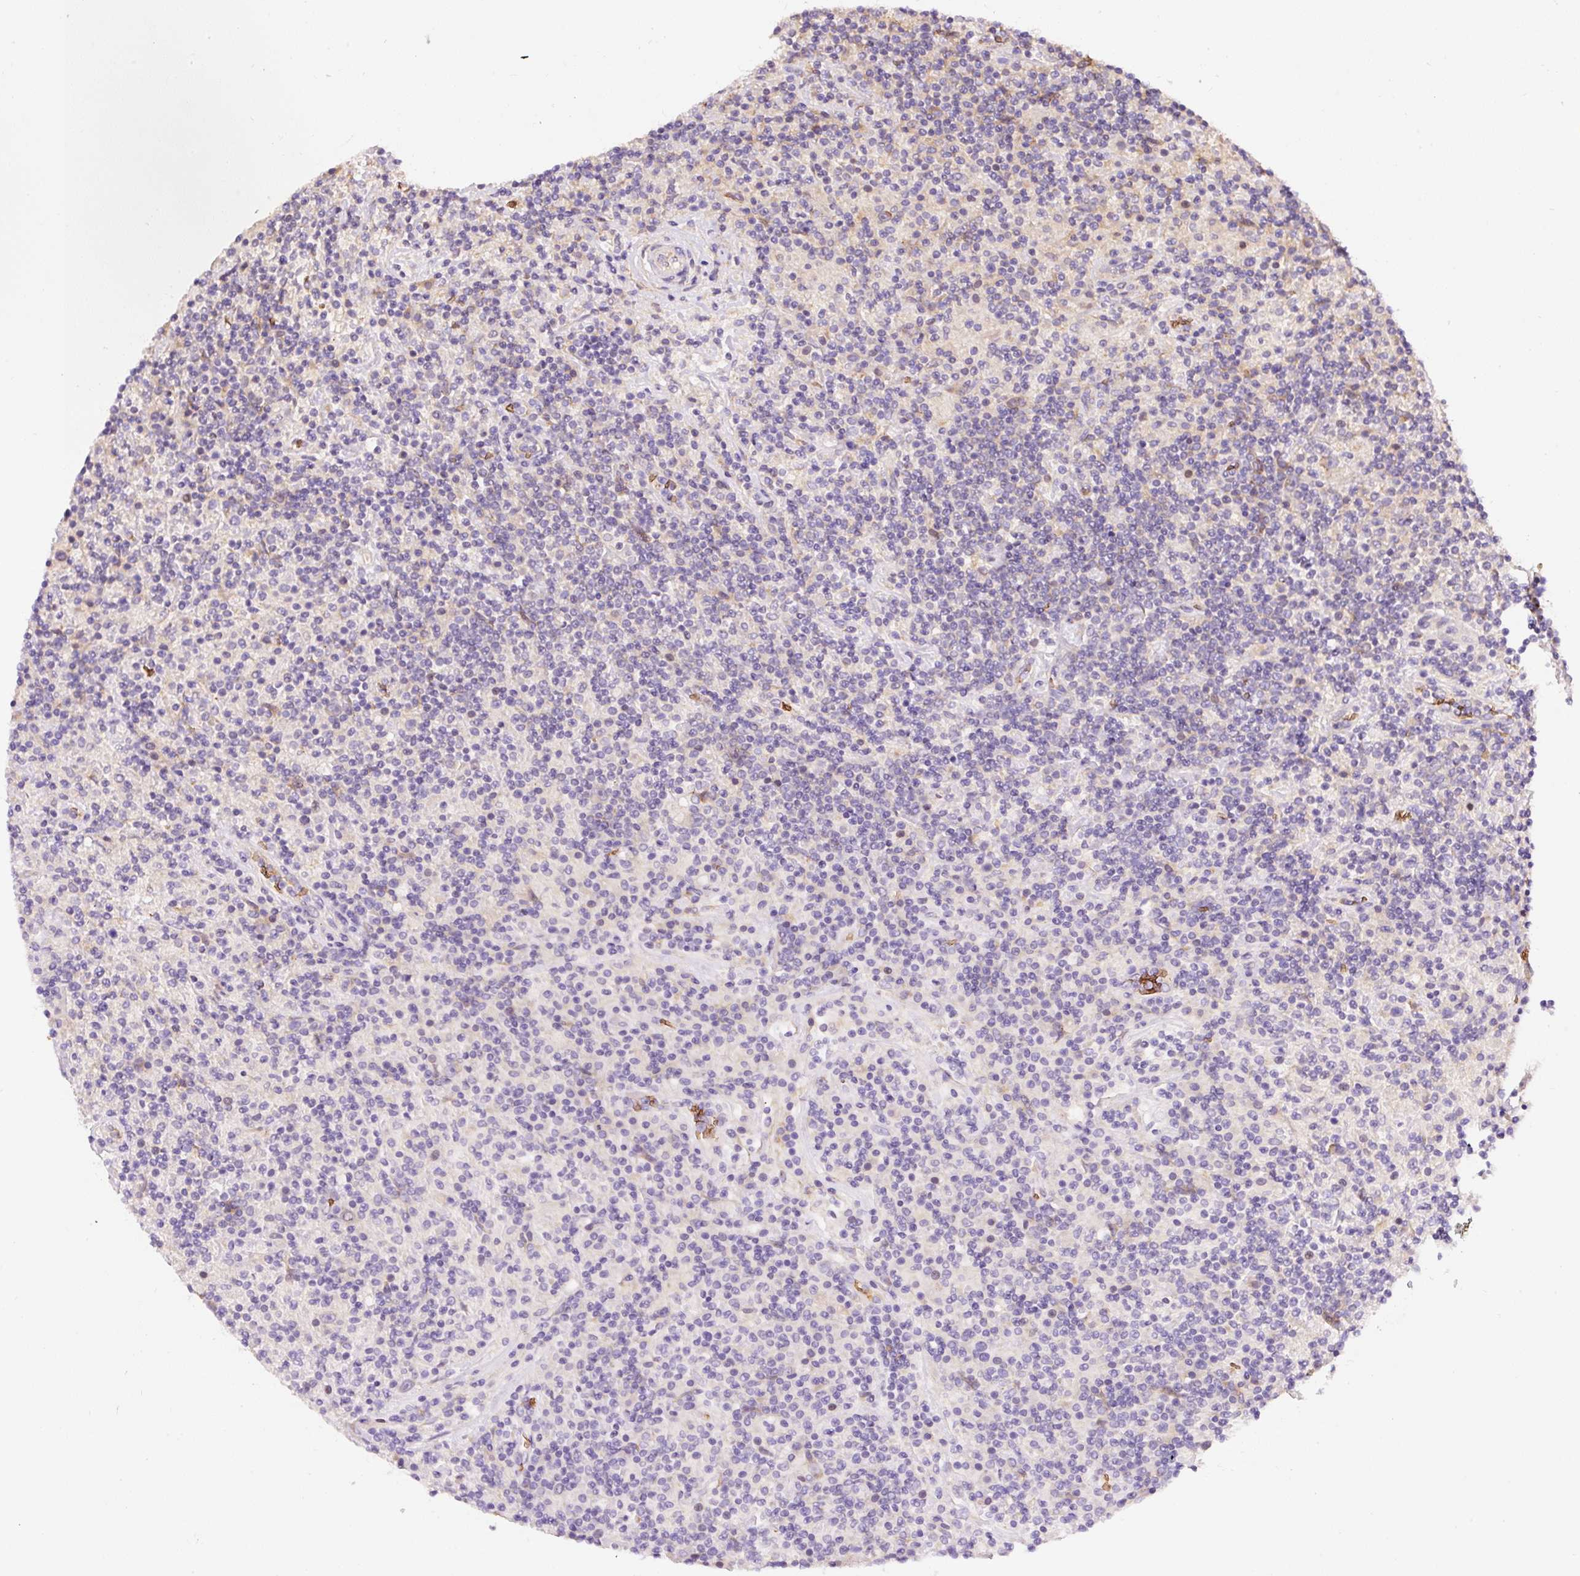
{"staining": {"intensity": "negative", "quantity": "none", "location": "none"}, "tissue": "lymphoma", "cell_type": "Tumor cells", "image_type": "cancer", "snomed": [{"axis": "morphology", "description": "Hodgkin's disease, NOS"}, {"axis": "topography", "description": "Lymph node"}], "caption": "Immunohistochemical staining of Hodgkin's disease demonstrates no significant expression in tumor cells.", "gene": "PRRC2A", "patient": {"sex": "male", "age": 70}}